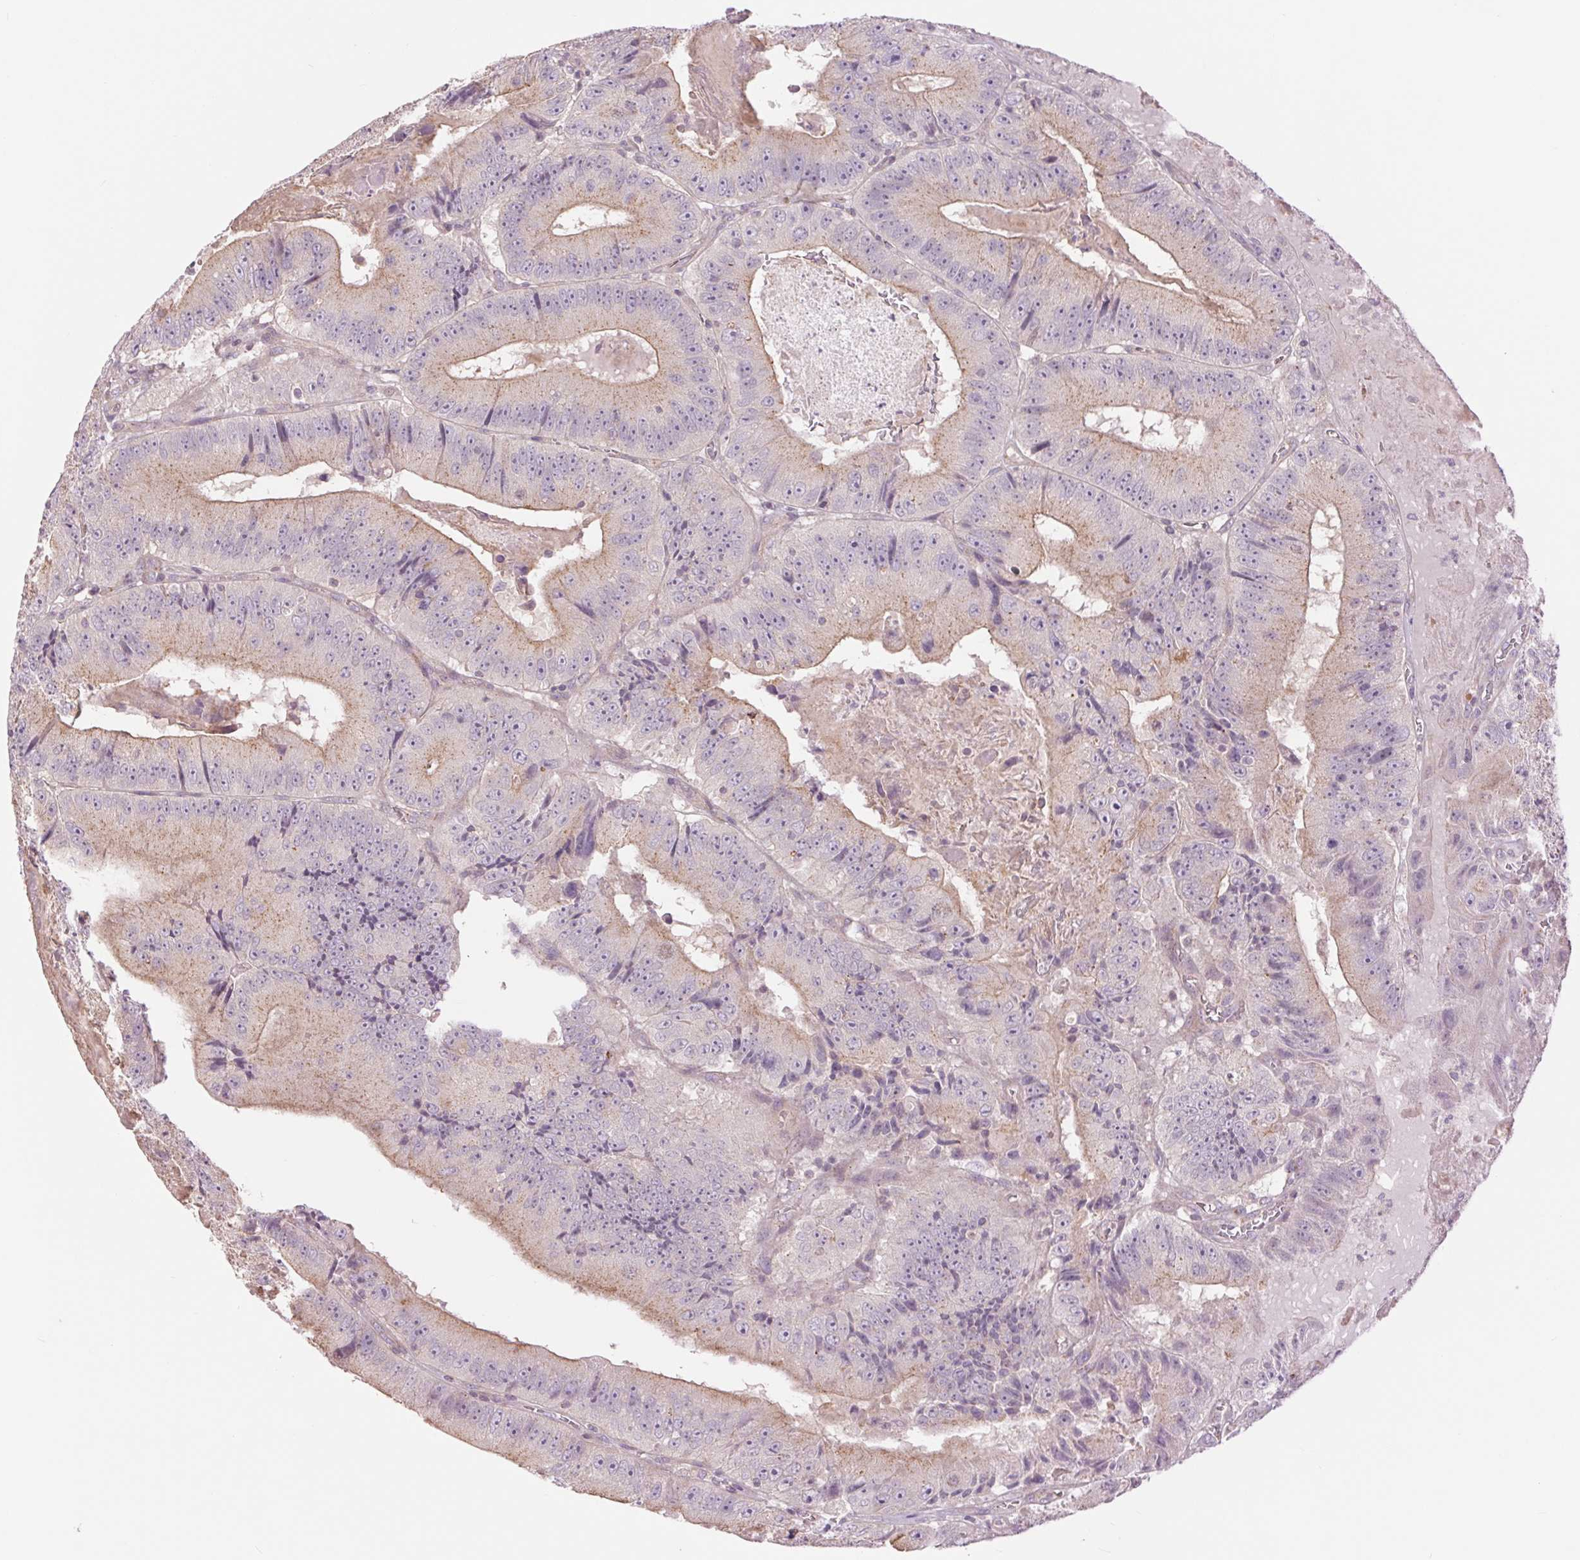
{"staining": {"intensity": "weak", "quantity": "<25%", "location": "cytoplasmic/membranous"}, "tissue": "colorectal cancer", "cell_type": "Tumor cells", "image_type": "cancer", "snomed": [{"axis": "morphology", "description": "Adenocarcinoma, NOS"}, {"axis": "topography", "description": "Colon"}], "caption": "High power microscopy micrograph of an immunohistochemistry image of colorectal cancer (adenocarcinoma), revealing no significant staining in tumor cells.", "gene": "CTNNA3", "patient": {"sex": "female", "age": 86}}